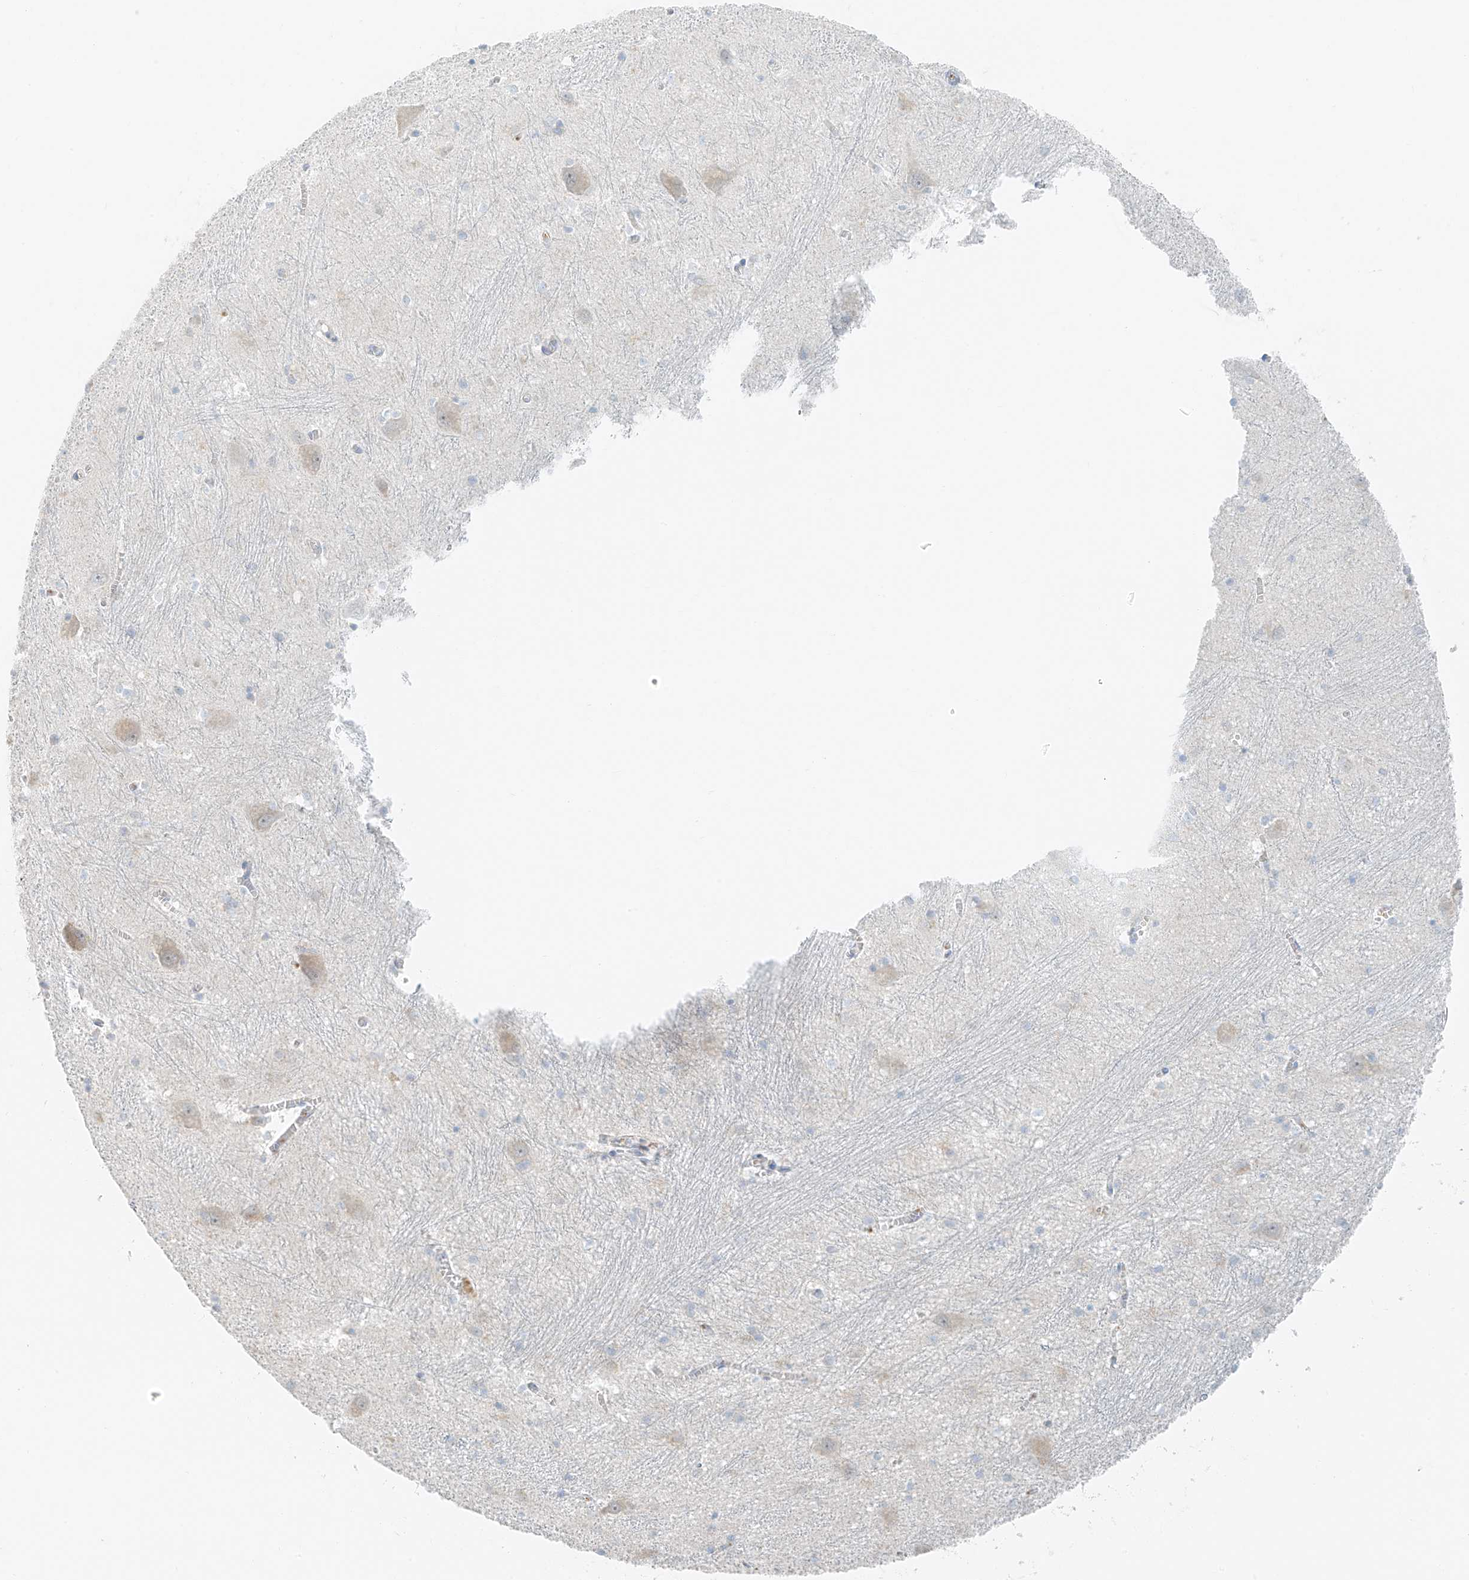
{"staining": {"intensity": "negative", "quantity": "none", "location": "none"}, "tissue": "caudate", "cell_type": "Glial cells", "image_type": "normal", "snomed": [{"axis": "morphology", "description": "Normal tissue, NOS"}, {"axis": "topography", "description": "Lateral ventricle wall"}], "caption": "IHC of unremarkable caudate demonstrates no positivity in glial cells.", "gene": "FSTL1", "patient": {"sex": "male", "age": 37}}